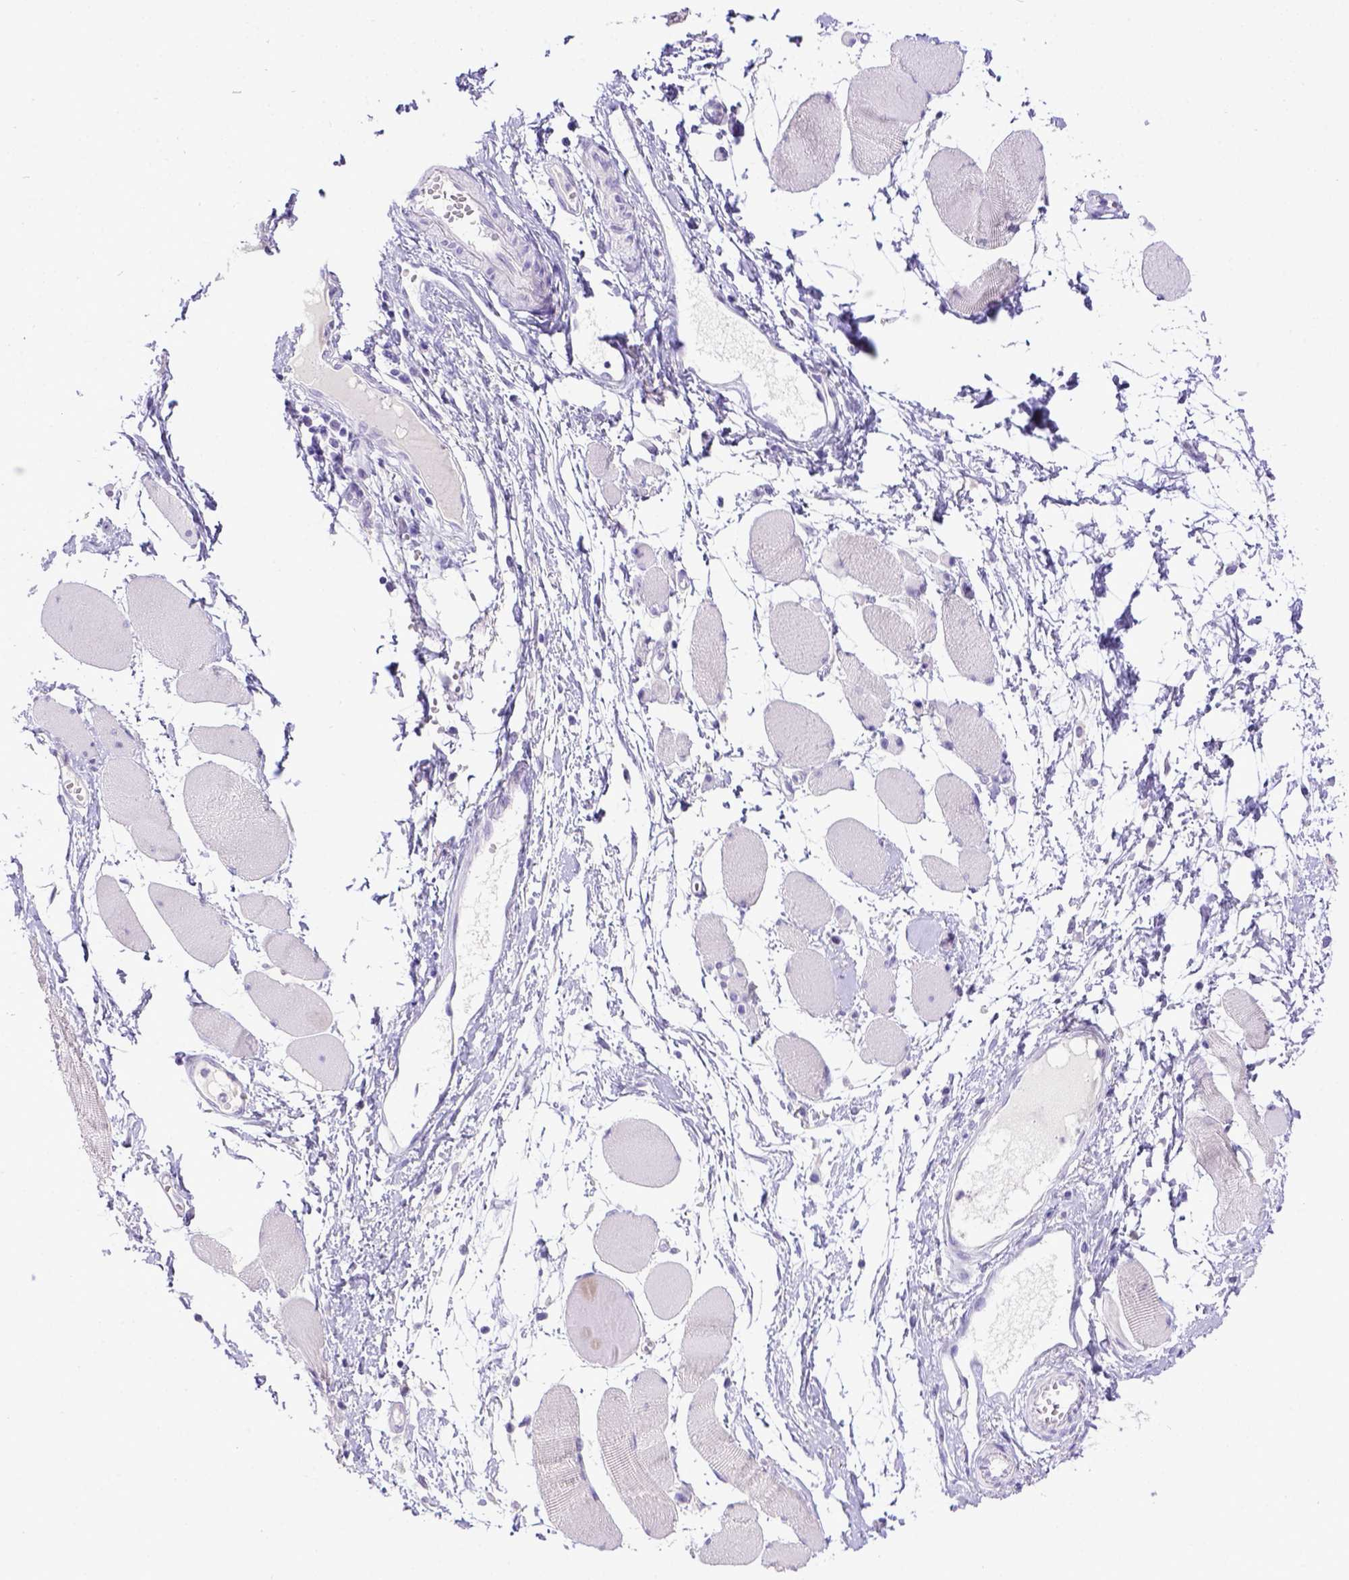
{"staining": {"intensity": "negative", "quantity": "none", "location": "none"}, "tissue": "skeletal muscle", "cell_type": "Myocytes", "image_type": "normal", "snomed": [{"axis": "morphology", "description": "Normal tissue, NOS"}, {"axis": "topography", "description": "Skeletal muscle"}], "caption": "A high-resolution micrograph shows immunohistochemistry (IHC) staining of normal skeletal muscle, which demonstrates no significant expression in myocytes.", "gene": "ESR1", "patient": {"sex": "female", "age": 75}}